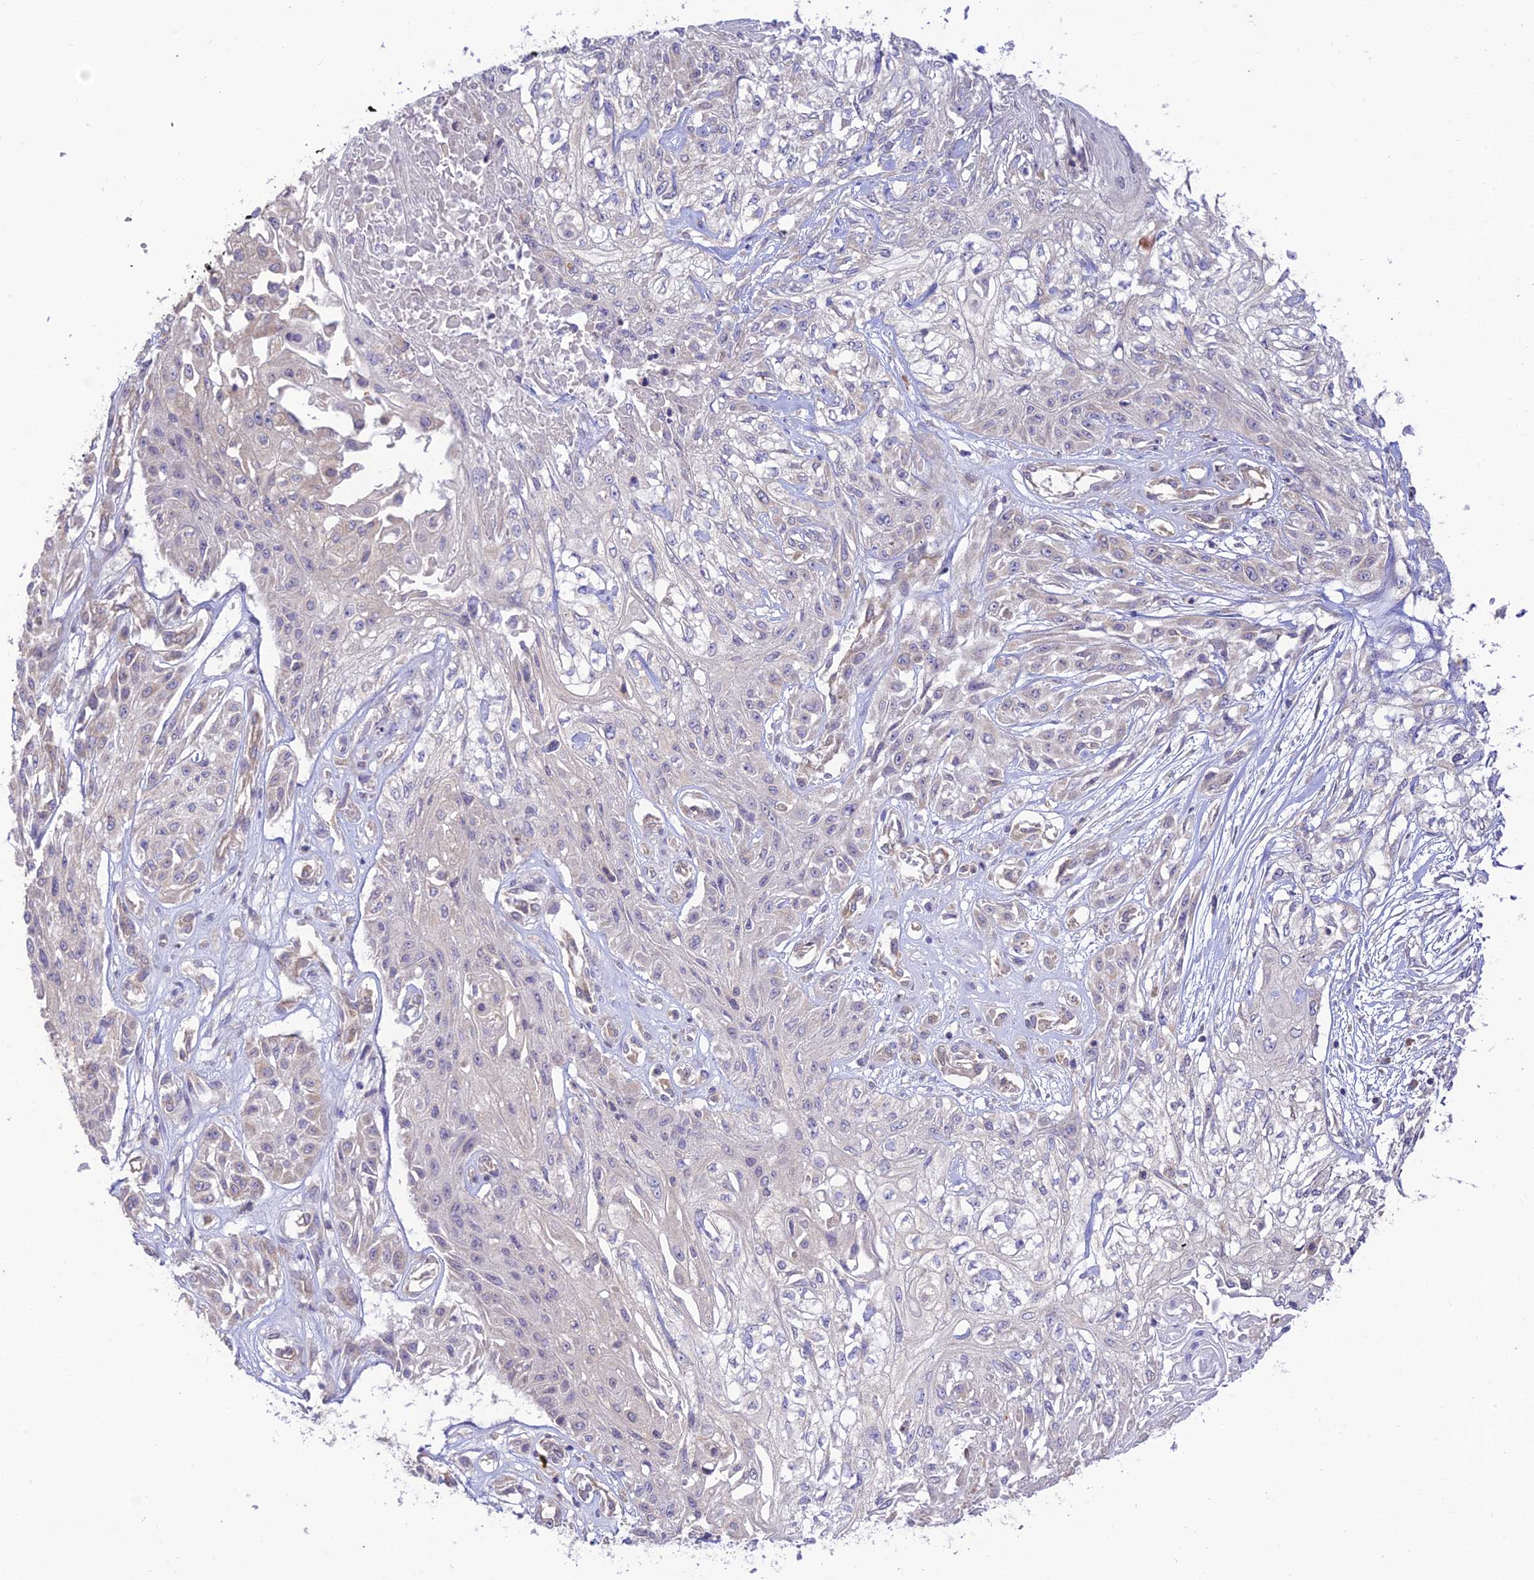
{"staining": {"intensity": "negative", "quantity": "none", "location": "none"}, "tissue": "skin cancer", "cell_type": "Tumor cells", "image_type": "cancer", "snomed": [{"axis": "morphology", "description": "Squamous cell carcinoma, NOS"}, {"axis": "morphology", "description": "Squamous cell carcinoma, metastatic, NOS"}, {"axis": "topography", "description": "Skin"}, {"axis": "topography", "description": "Lymph node"}], "caption": "Tumor cells are negative for protein expression in human skin cancer. (Brightfield microscopy of DAB immunohistochemistry (IHC) at high magnification).", "gene": "TMEM259", "patient": {"sex": "male", "age": 75}}